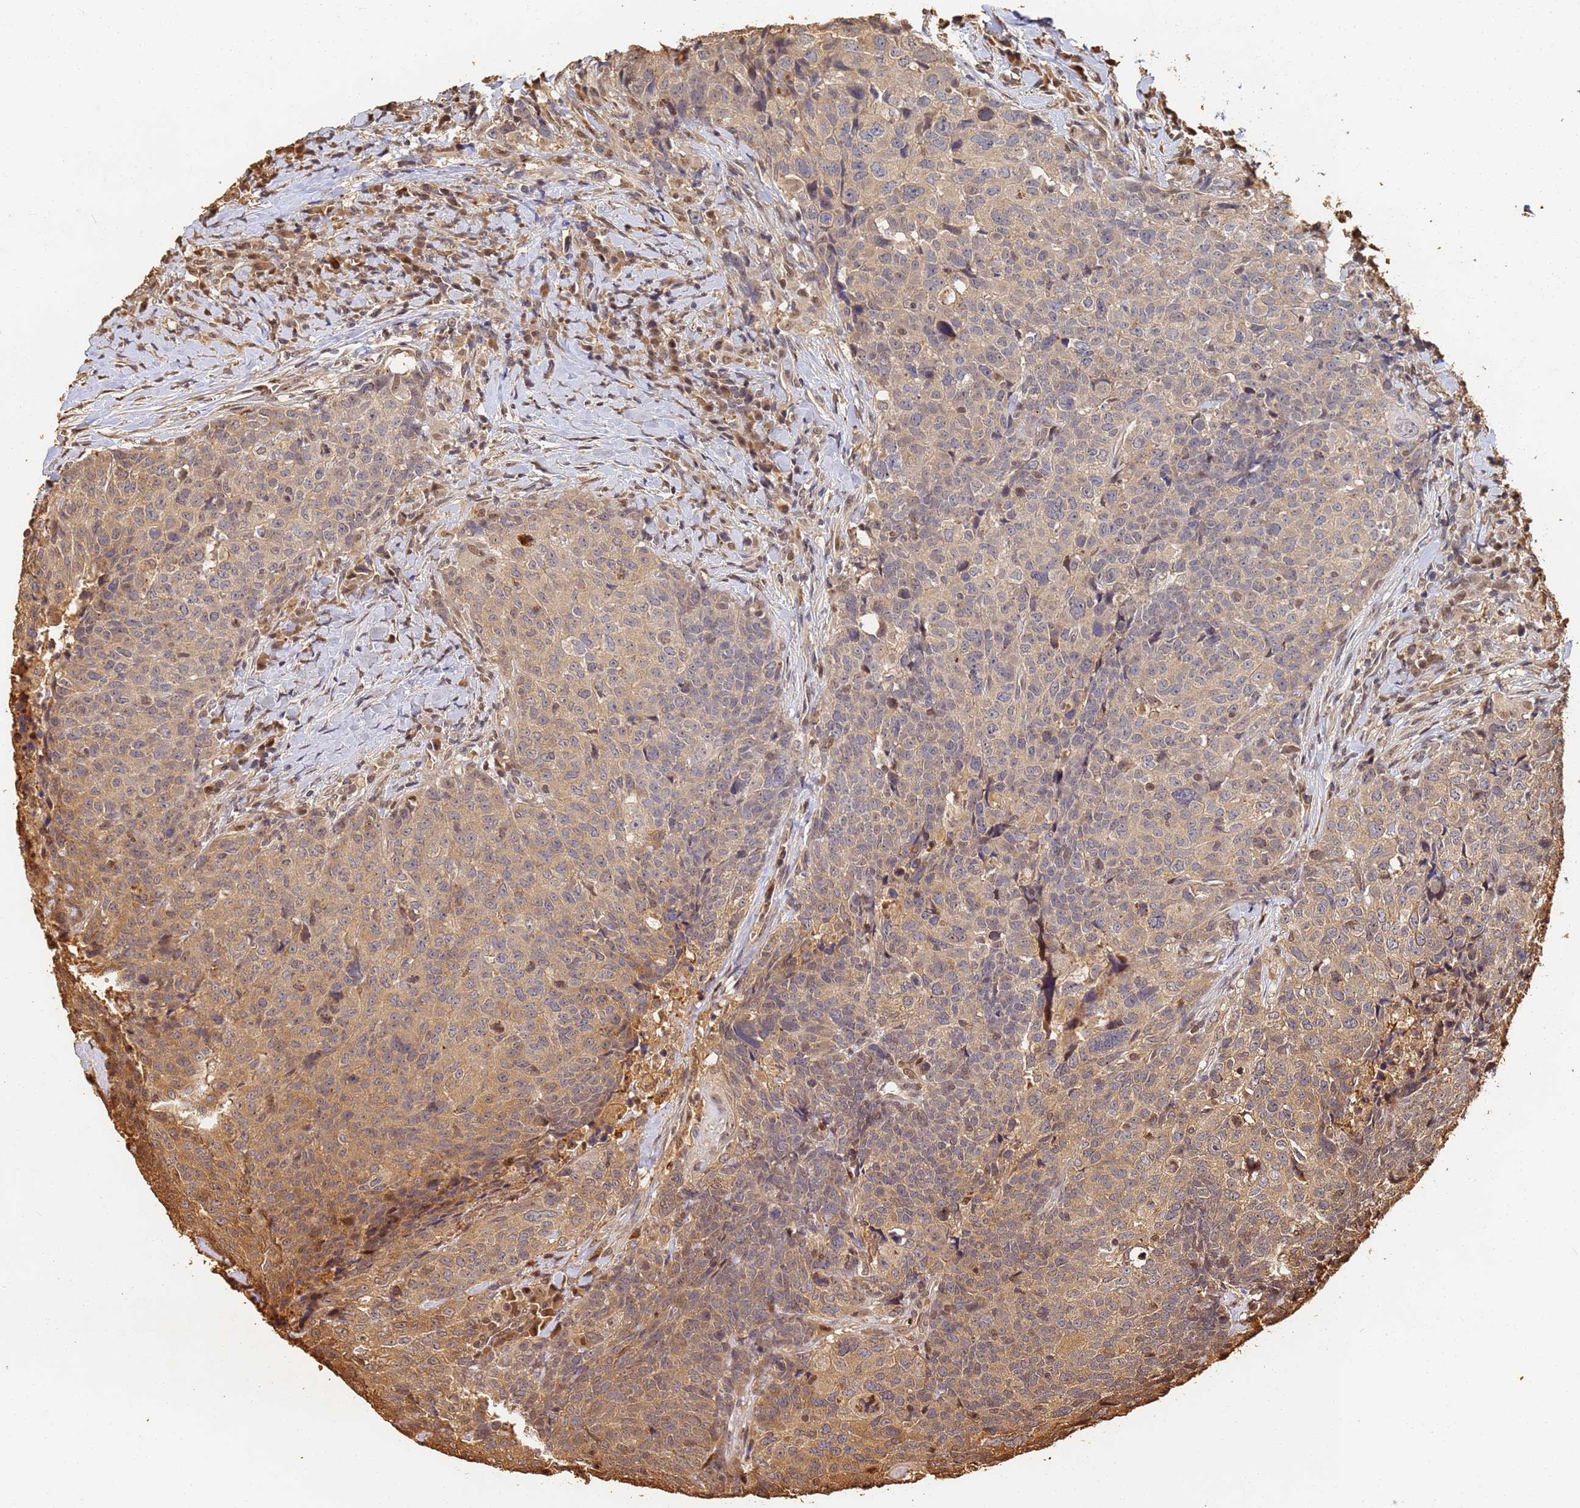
{"staining": {"intensity": "moderate", "quantity": "25%-75%", "location": "cytoplasmic/membranous"}, "tissue": "head and neck cancer", "cell_type": "Tumor cells", "image_type": "cancer", "snomed": [{"axis": "morphology", "description": "Squamous cell carcinoma, NOS"}, {"axis": "topography", "description": "Head-Neck"}], "caption": "A medium amount of moderate cytoplasmic/membranous positivity is appreciated in about 25%-75% of tumor cells in head and neck cancer (squamous cell carcinoma) tissue.", "gene": "JAK2", "patient": {"sex": "male", "age": 66}}